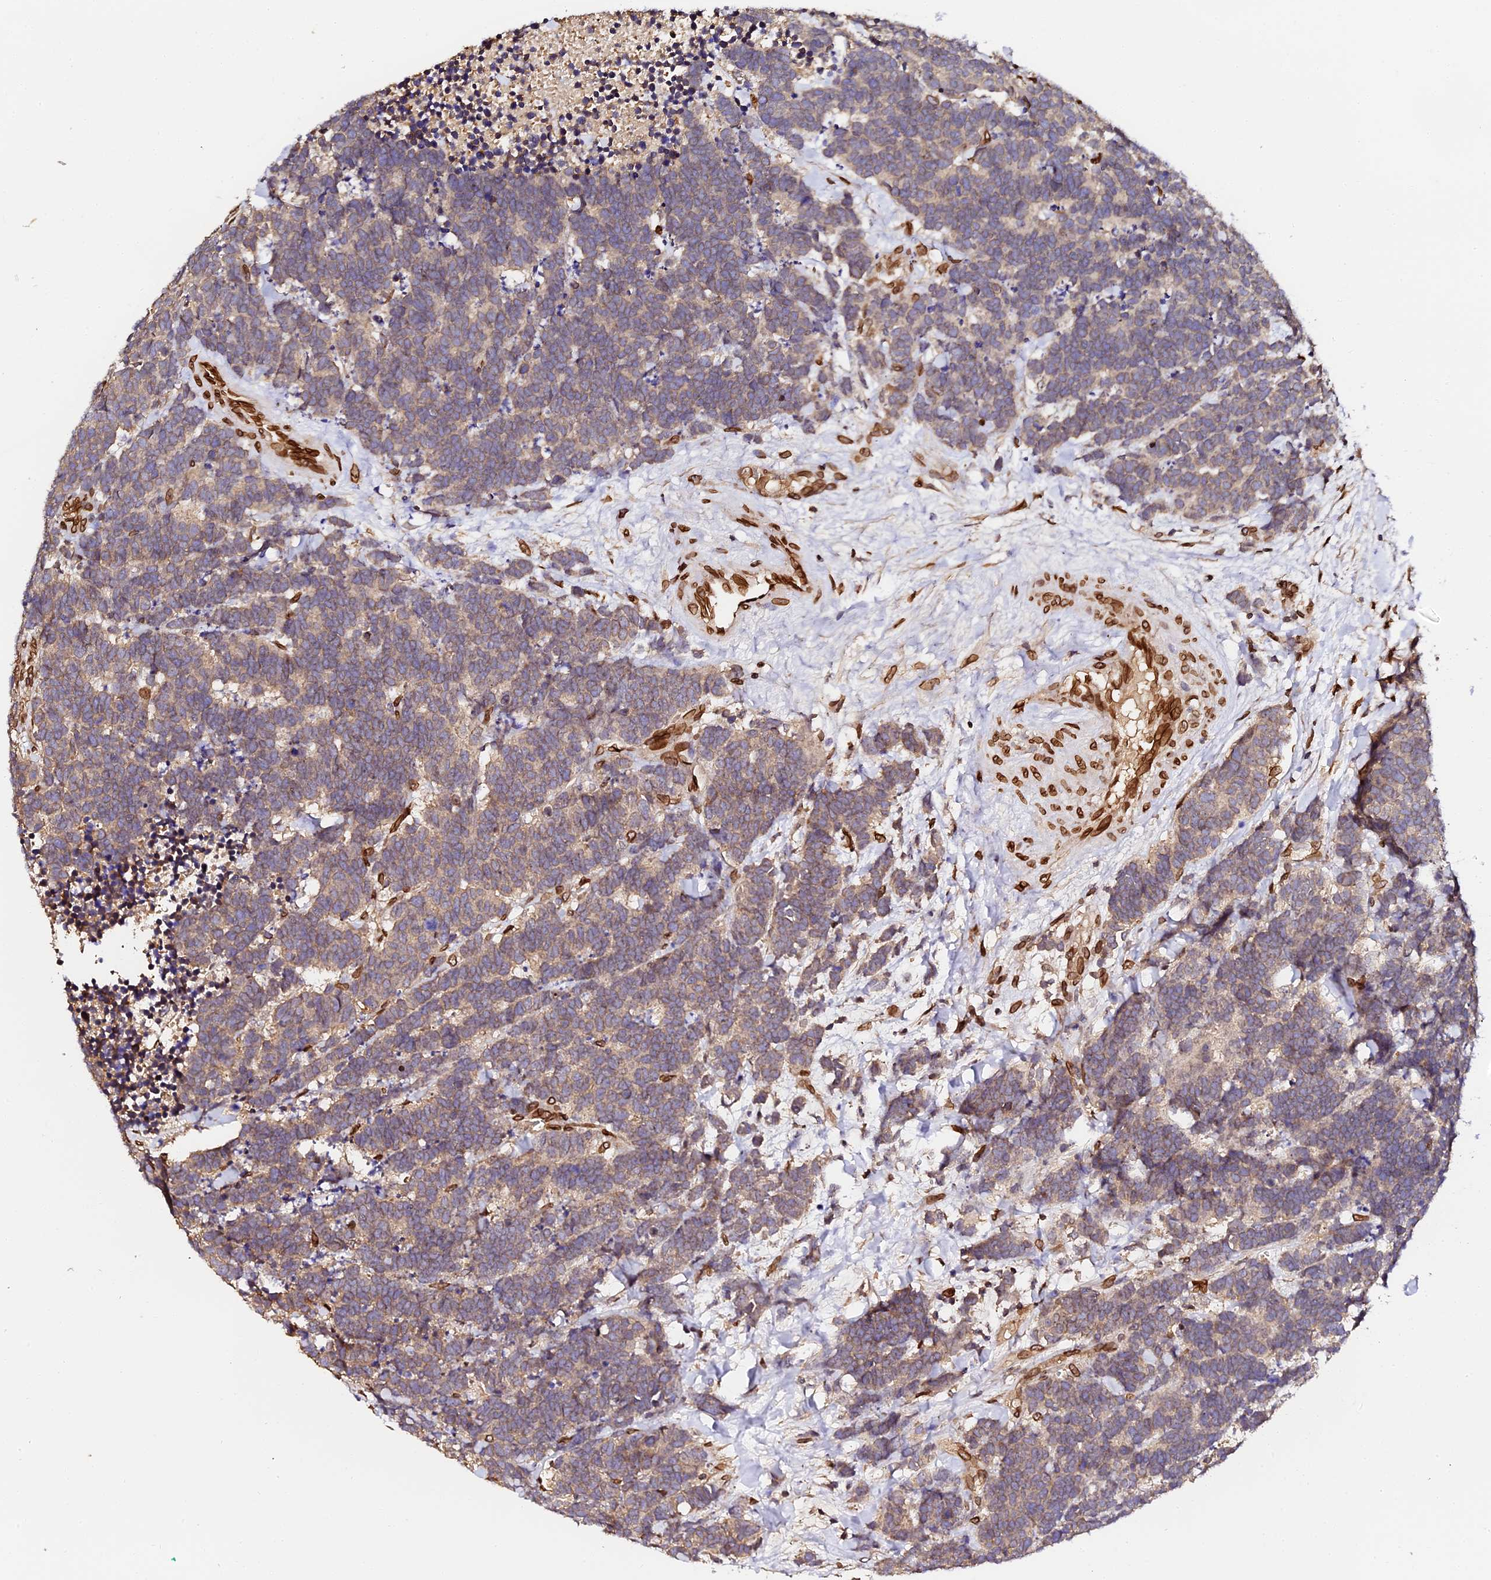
{"staining": {"intensity": "weak", "quantity": ">75%", "location": "cytoplasmic/membranous"}, "tissue": "carcinoid", "cell_type": "Tumor cells", "image_type": "cancer", "snomed": [{"axis": "morphology", "description": "Carcinoma, NOS"}, {"axis": "morphology", "description": "Carcinoid, malignant, NOS"}, {"axis": "topography", "description": "Urinary bladder"}], "caption": "This is a micrograph of immunohistochemistry (IHC) staining of carcinoma, which shows weak expression in the cytoplasmic/membranous of tumor cells.", "gene": "ANAPC5", "patient": {"sex": "male", "age": 57}}